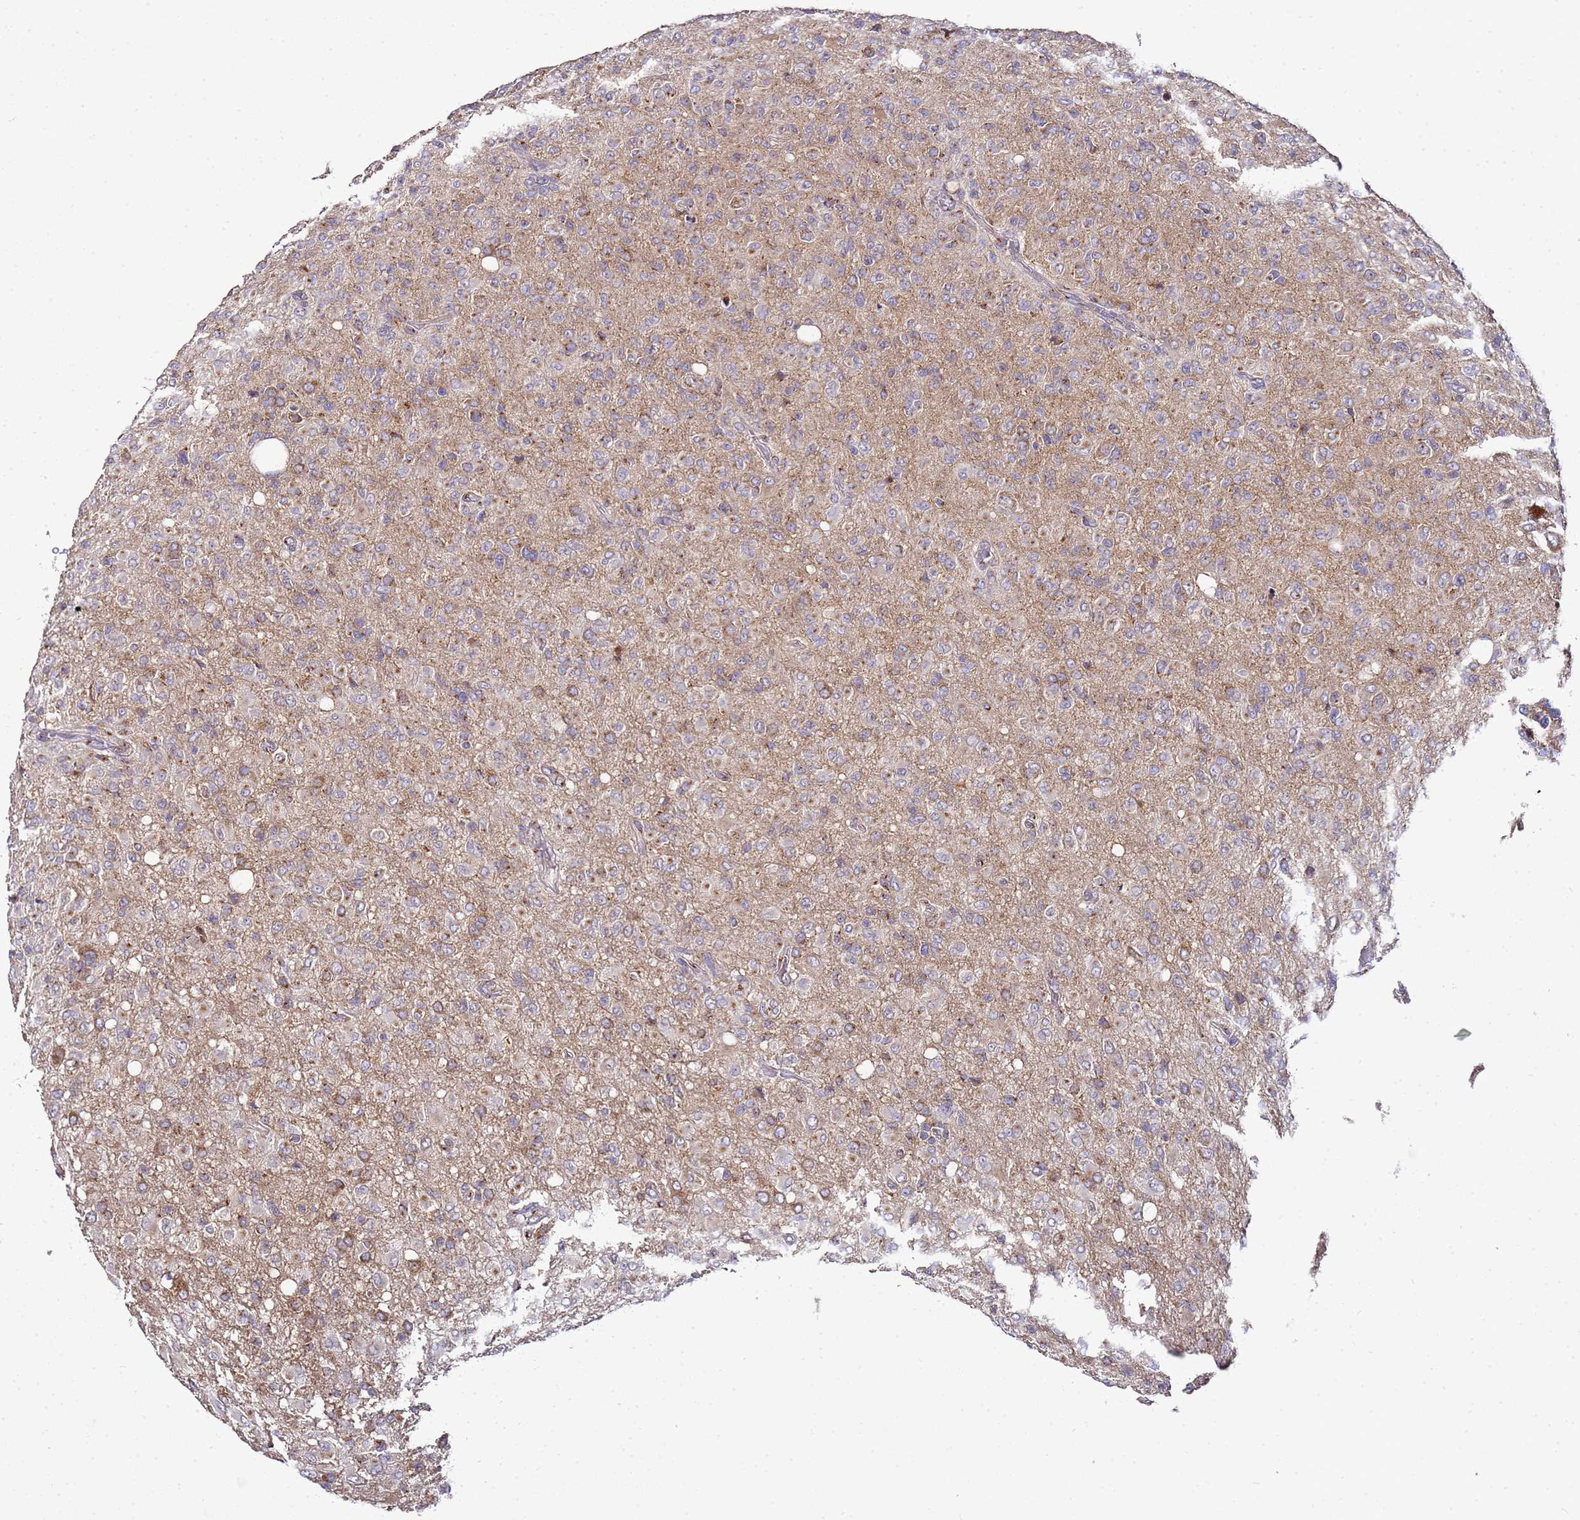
{"staining": {"intensity": "moderate", "quantity": "<25%", "location": "cytoplasmic/membranous"}, "tissue": "glioma", "cell_type": "Tumor cells", "image_type": "cancer", "snomed": [{"axis": "morphology", "description": "Glioma, malignant, High grade"}, {"axis": "topography", "description": "Brain"}], "caption": "Human malignant glioma (high-grade) stained for a protein (brown) exhibits moderate cytoplasmic/membranous positive positivity in about <25% of tumor cells.", "gene": "MRPL49", "patient": {"sex": "female", "age": 57}}